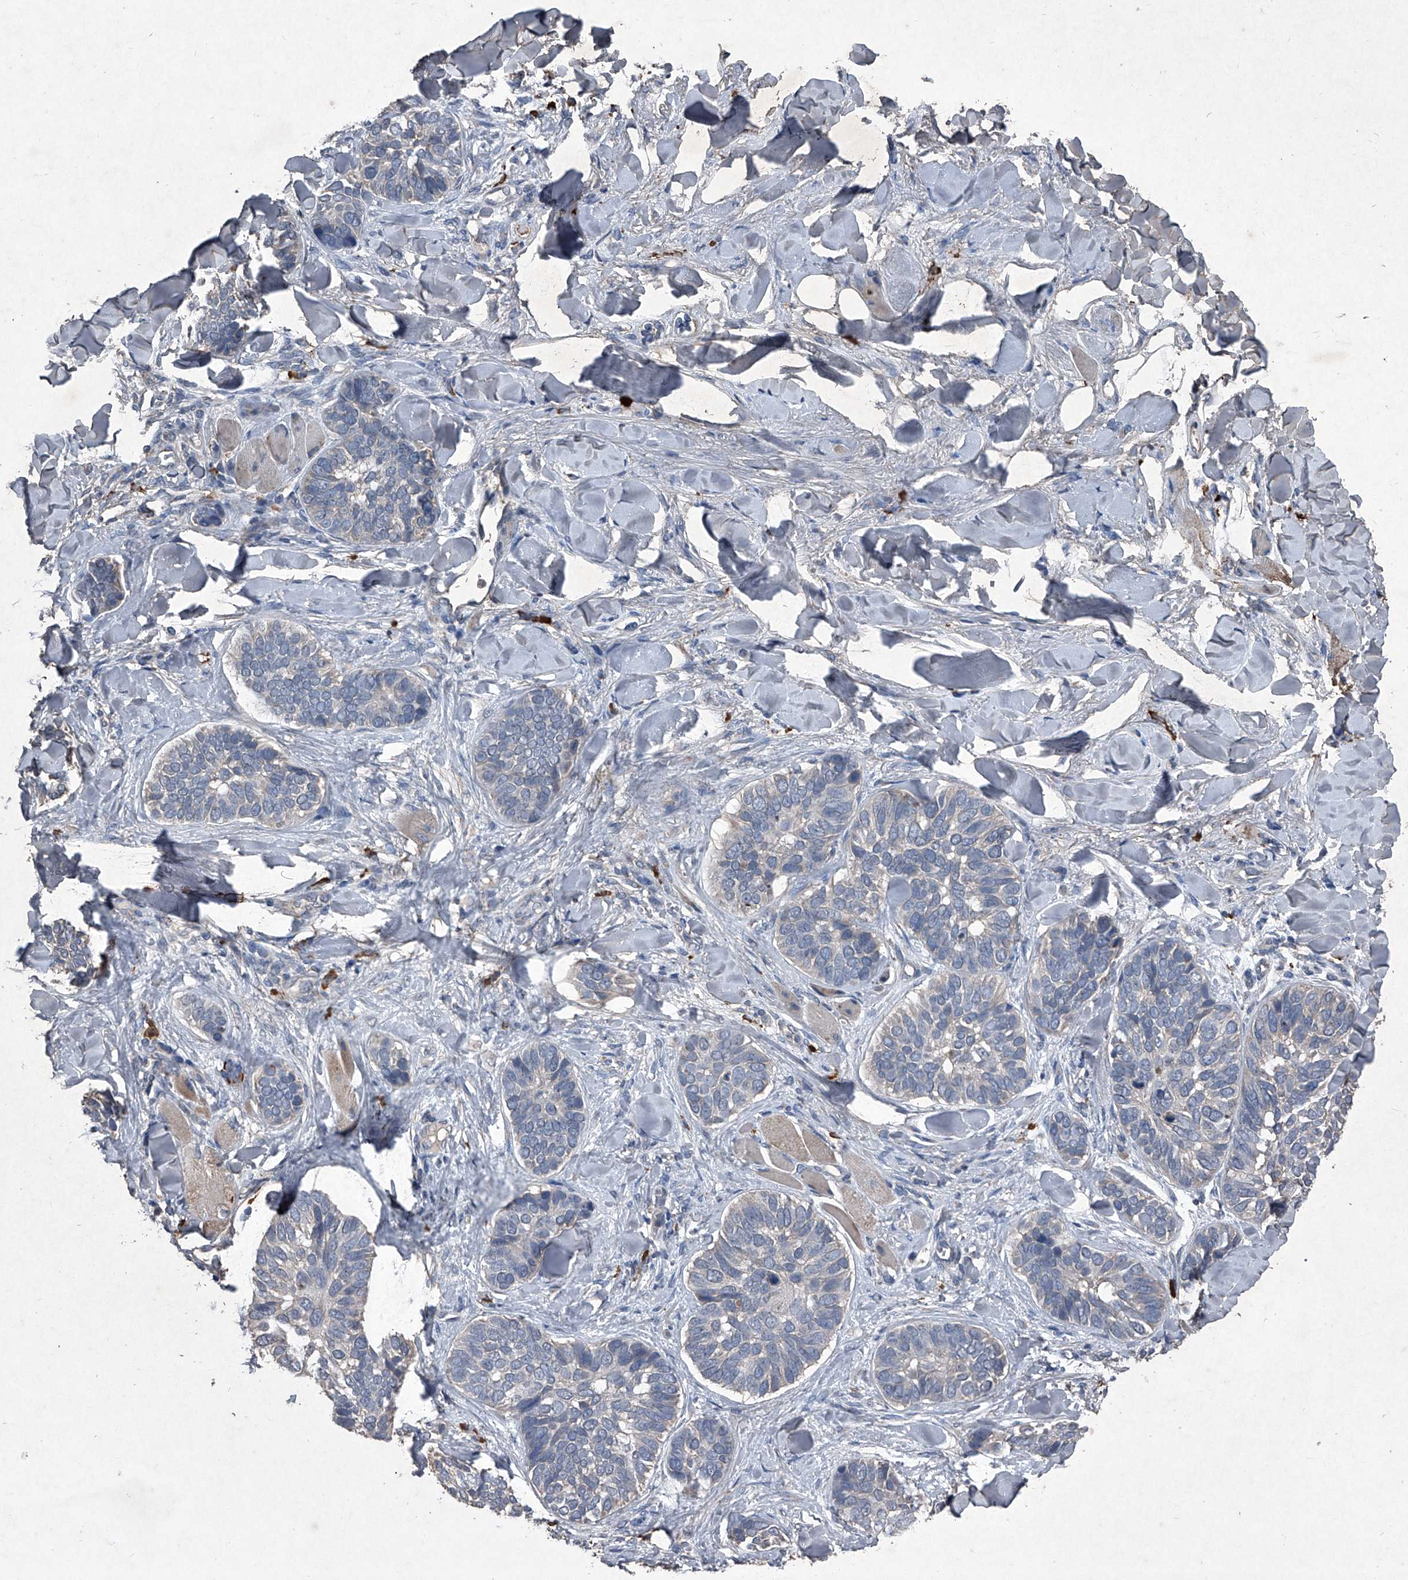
{"staining": {"intensity": "negative", "quantity": "none", "location": "none"}, "tissue": "skin cancer", "cell_type": "Tumor cells", "image_type": "cancer", "snomed": [{"axis": "morphology", "description": "Basal cell carcinoma"}, {"axis": "topography", "description": "Skin"}], "caption": "Photomicrograph shows no significant protein positivity in tumor cells of skin cancer.", "gene": "MAPKAP1", "patient": {"sex": "male", "age": 62}}